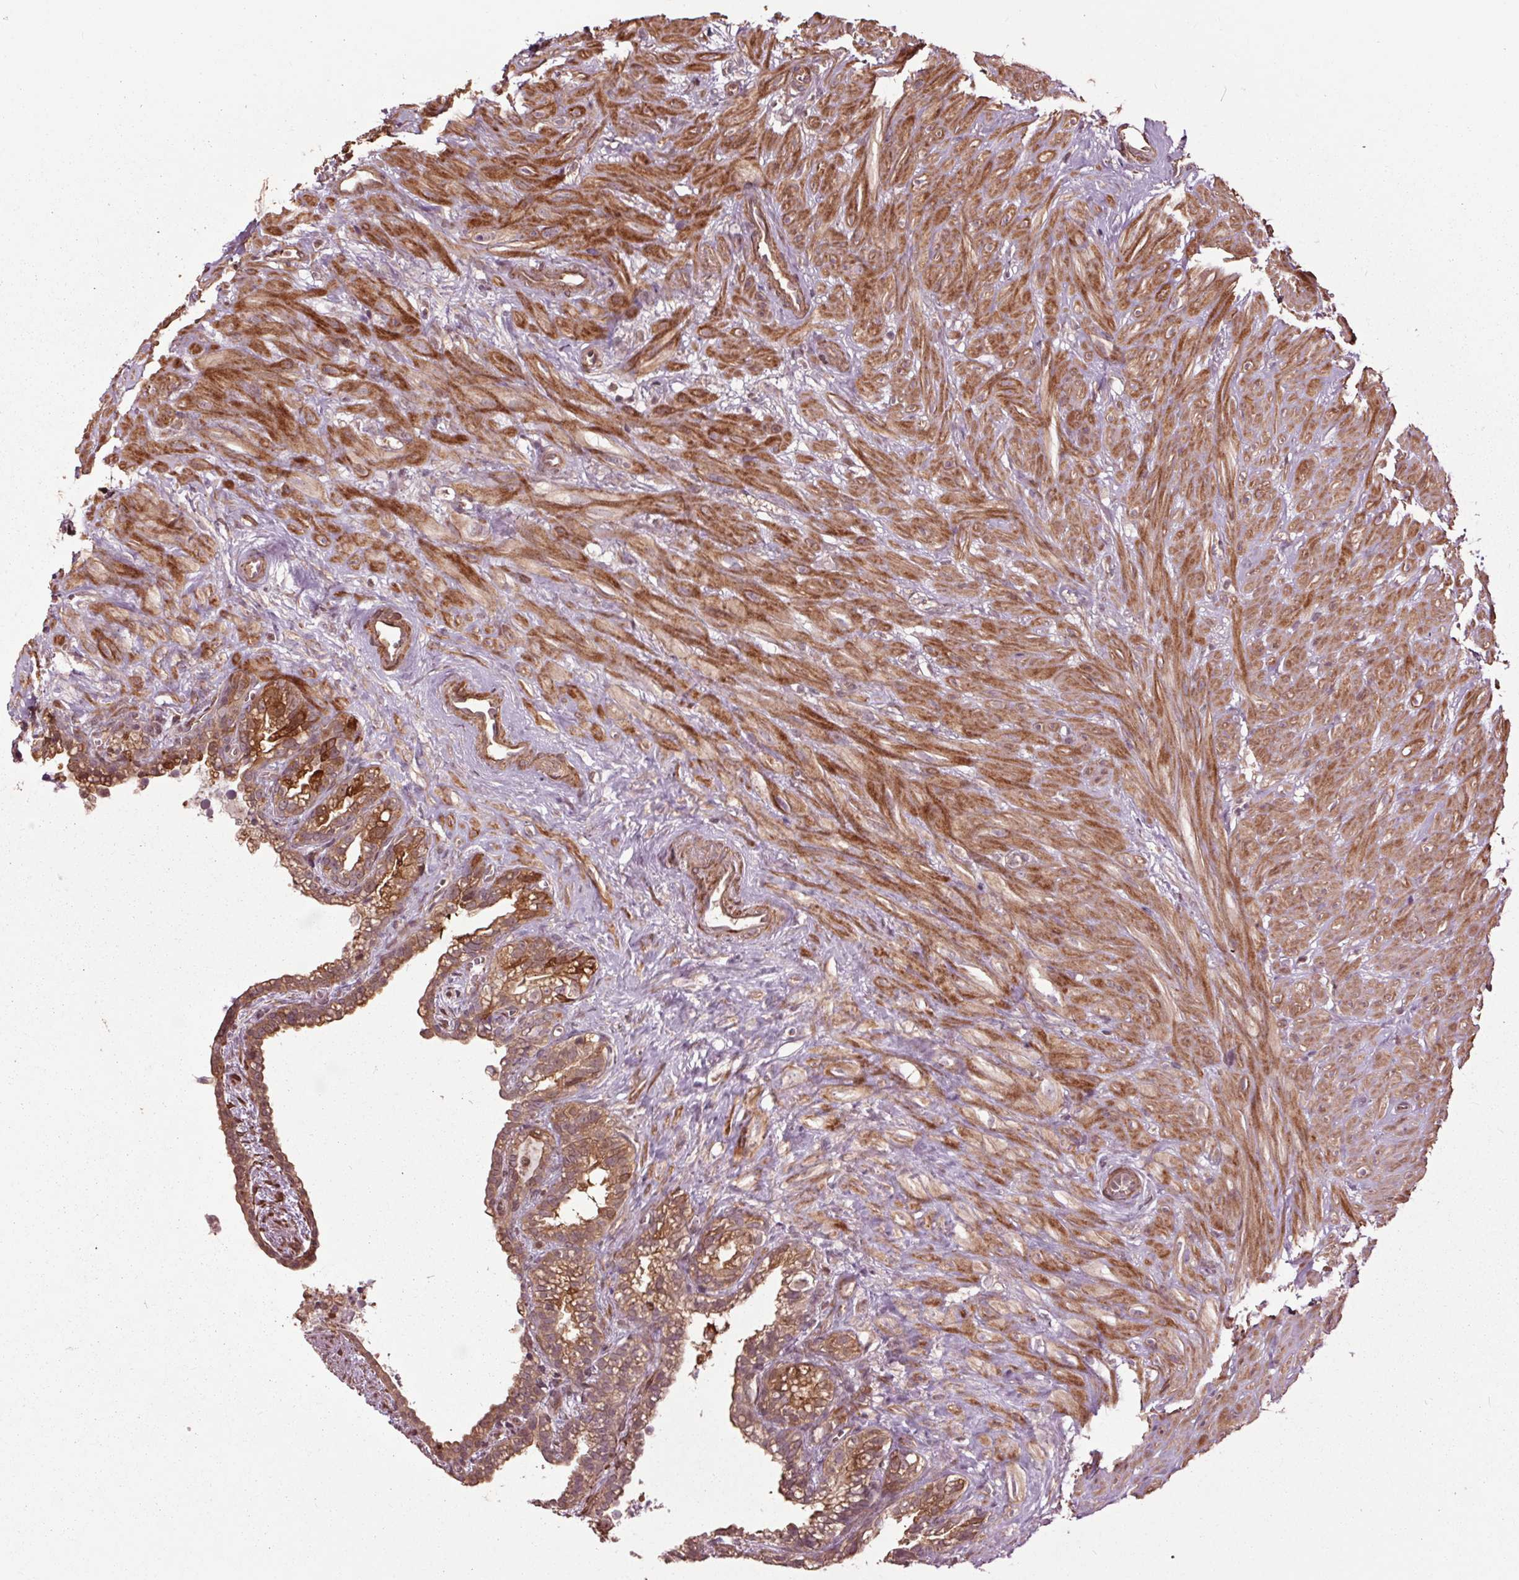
{"staining": {"intensity": "moderate", "quantity": ">75%", "location": "cytoplasmic/membranous"}, "tissue": "seminal vesicle", "cell_type": "Glandular cells", "image_type": "normal", "snomed": [{"axis": "morphology", "description": "Normal tissue, NOS"}, {"axis": "morphology", "description": "Urothelial carcinoma, NOS"}, {"axis": "topography", "description": "Urinary bladder"}, {"axis": "topography", "description": "Seminal veicle"}], "caption": "Immunohistochemistry (IHC) photomicrograph of unremarkable human seminal vesicle stained for a protein (brown), which displays medium levels of moderate cytoplasmic/membranous expression in about >75% of glandular cells.", "gene": "CEP95", "patient": {"sex": "male", "age": 76}}